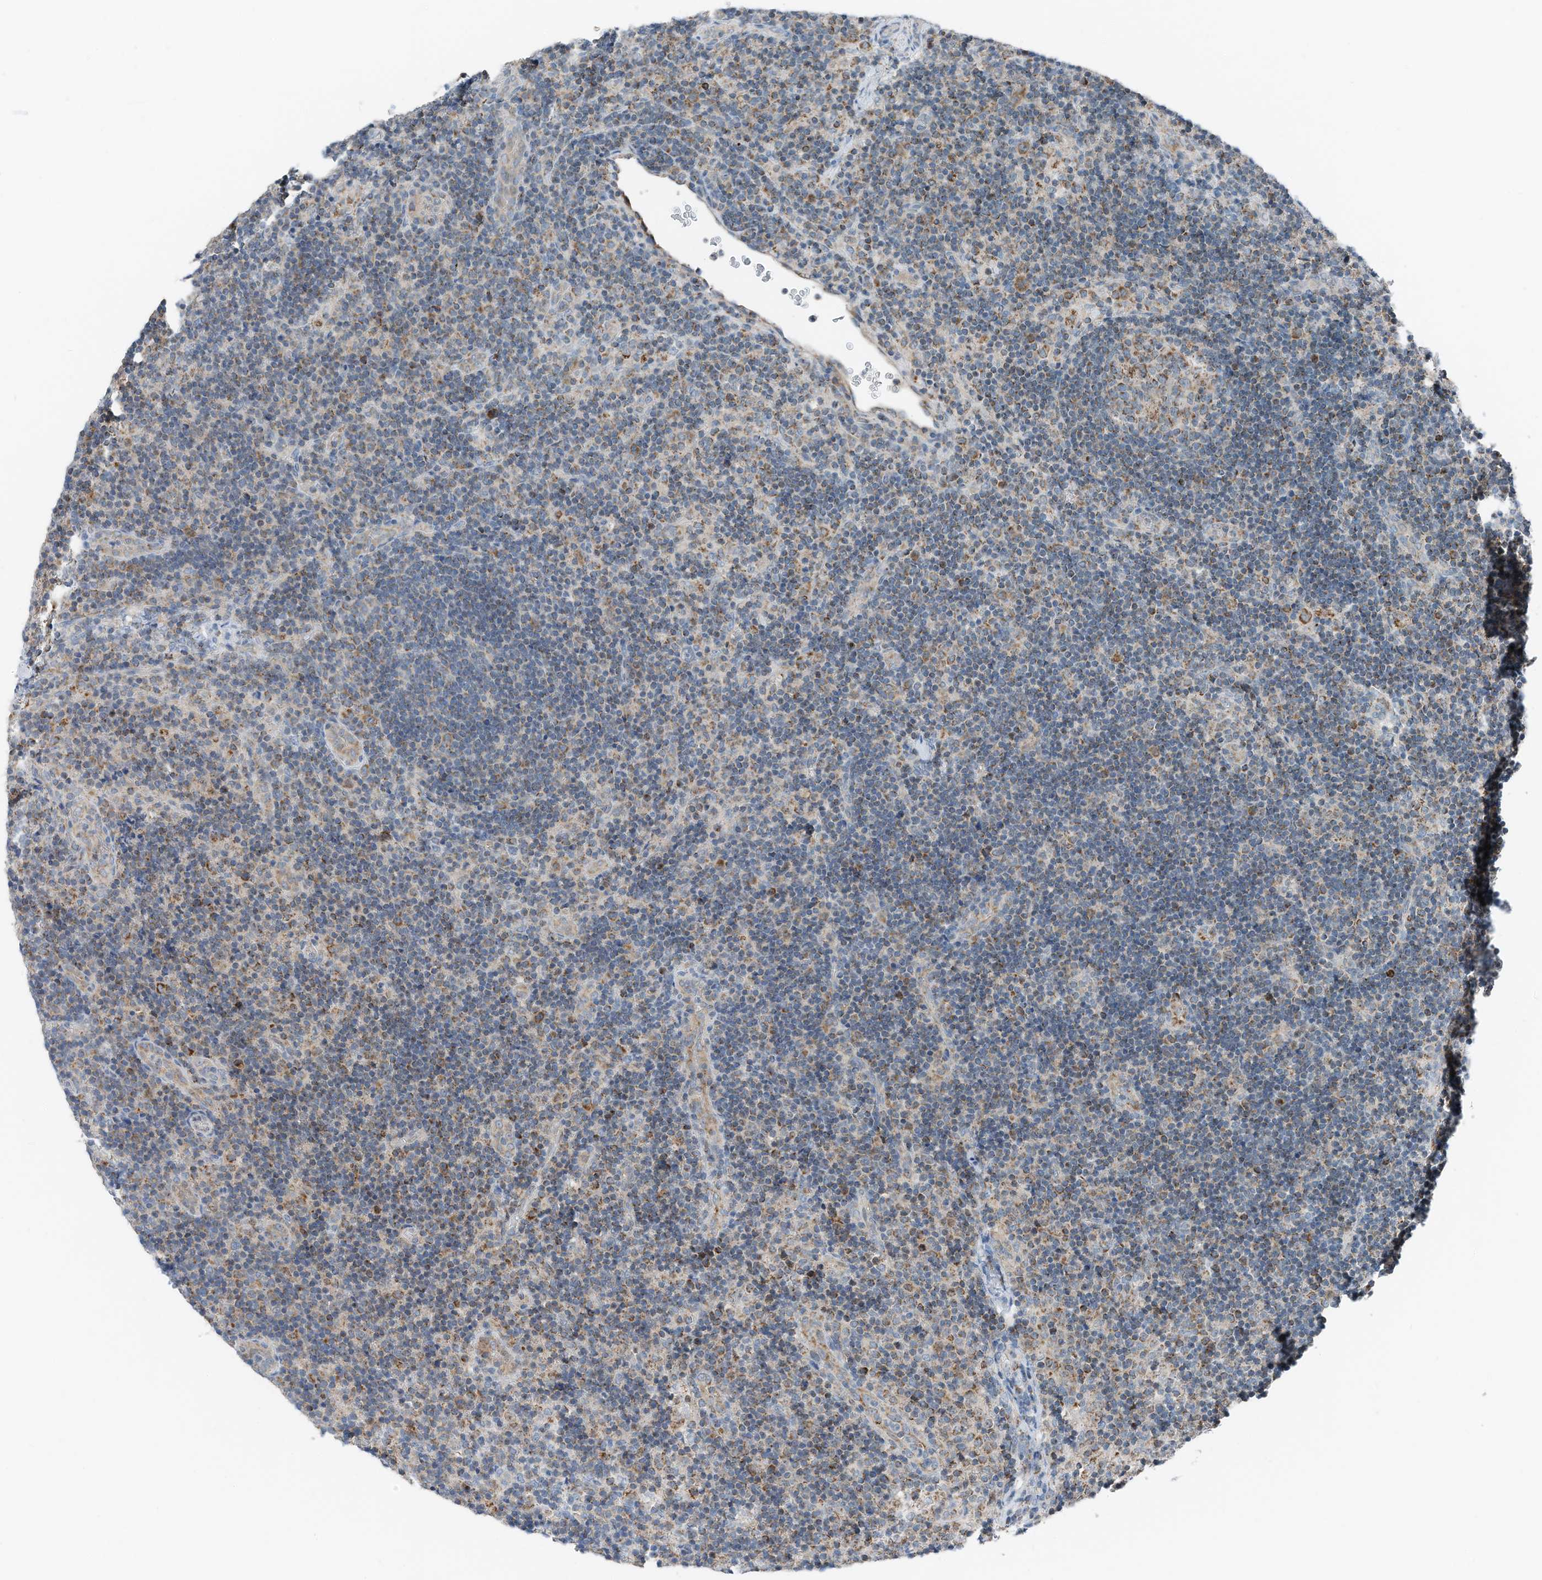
{"staining": {"intensity": "moderate", "quantity": "25%-75%", "location": "cytoplasmic/membranous"}, "tissue": "lymph node", "cell_type": "Germinal center cells", "image_type": "normal", "snomed": [{"axis": "morphology", "description": "Normal tissue, NOS"}, {"axis": "topography", "description": "Lymph node"}], "caption": "High-power microscopy captured an IHC photomicrograph of benign lymph node, revealing moderate cytoplasmic/membranous expression in approximately 25%-75% of germinal center cells. (DAB (3,3'-diaminobenzidine) = brown stain, brightfield microscopy at high magnification).", "gene": "RMND1", "patient": {"sex": "female", "age": 22}}